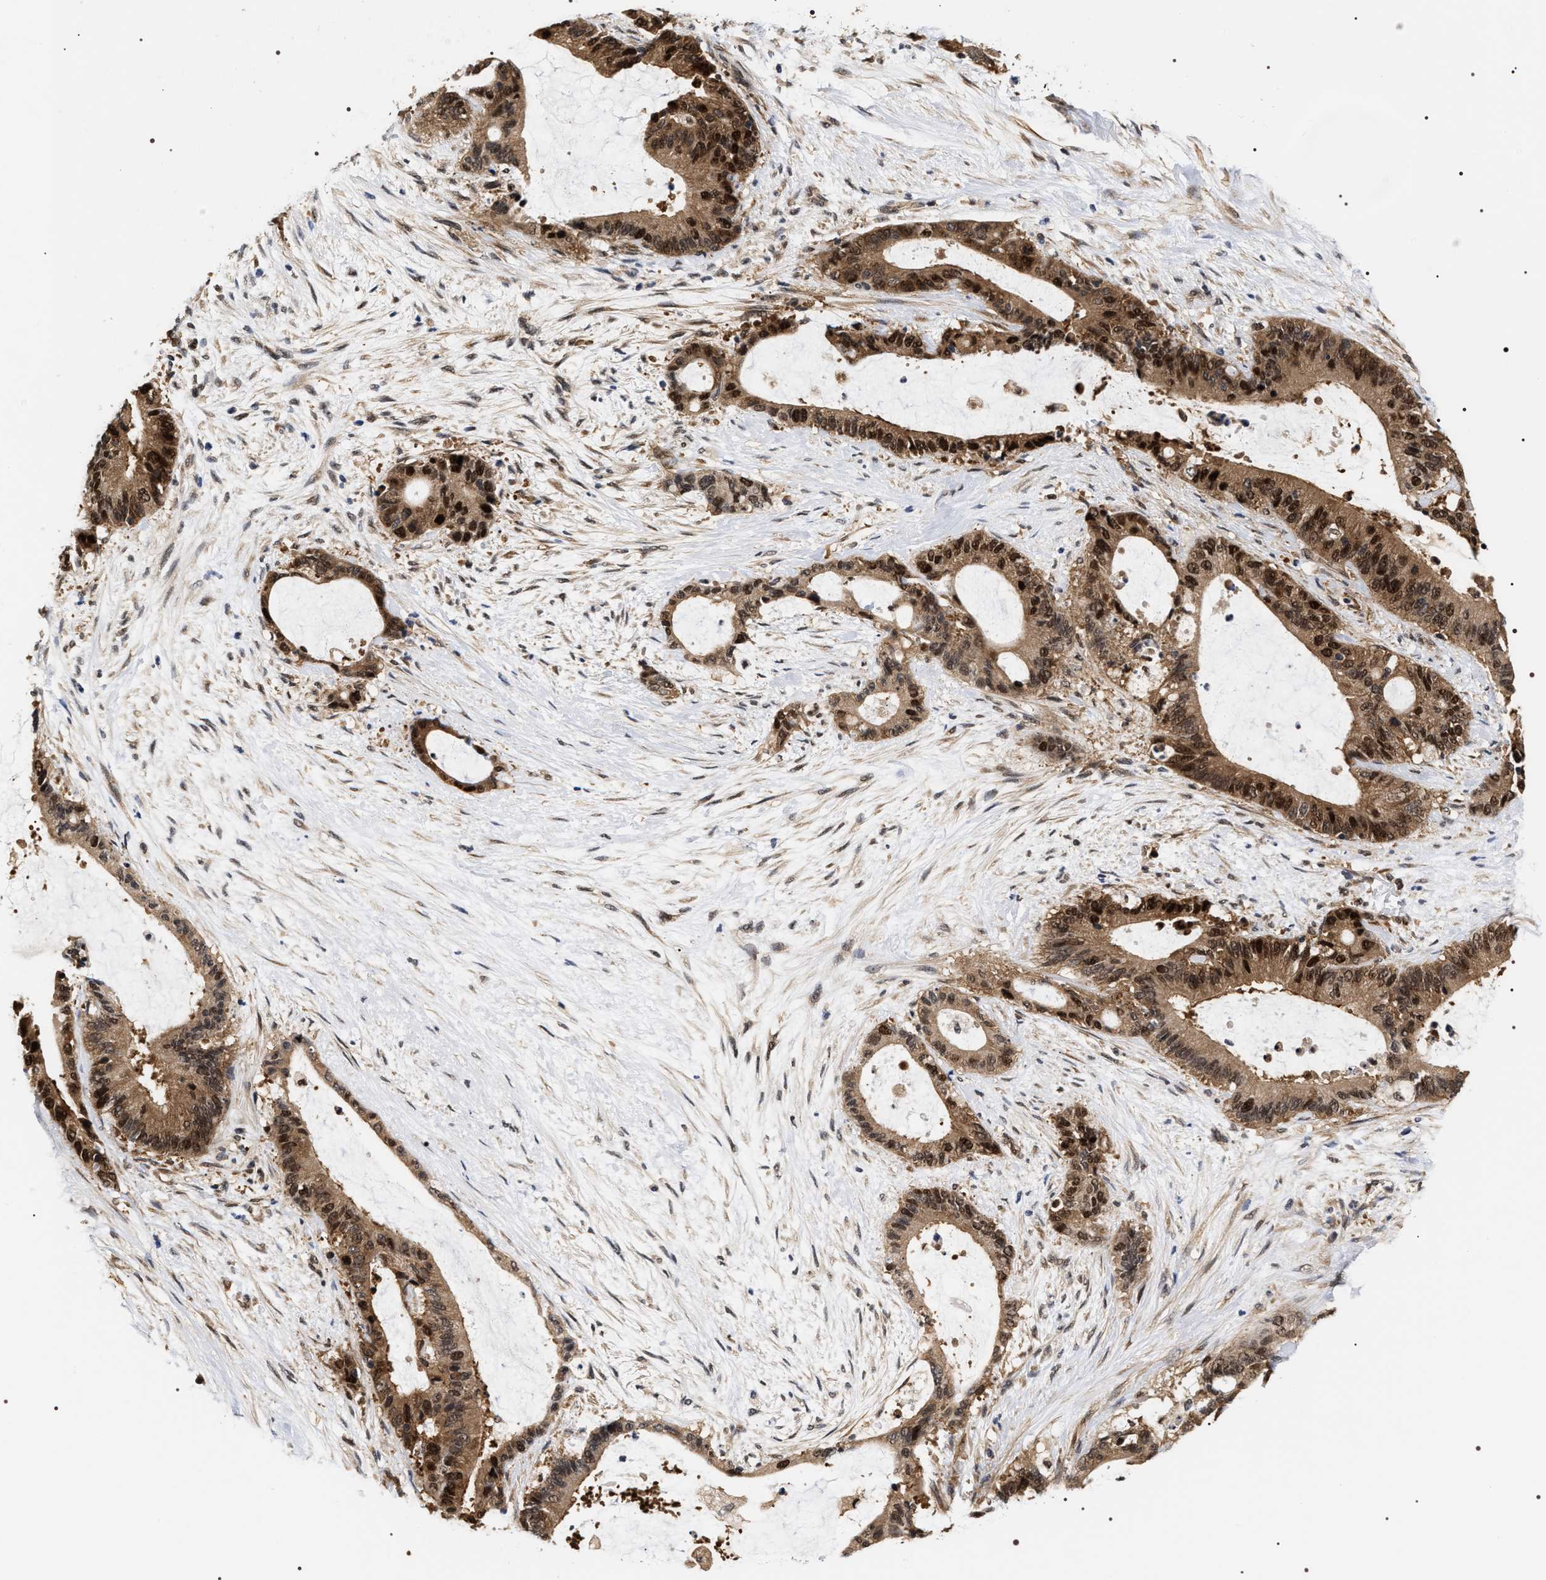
{"staining": {"intensity": "strong", "quantity": ">75%", "location": "cytoplasmic/membranous,nuclear"}, "tissue": "liver cancer", "cell_type": "Tumor cells", "image_type": "cancer", "snomed": [{"axis": "morphology", "description": "Cholangiocarcinoma"}, {"axis": "topography", "description": "Liver"}], "caption": "Cholangiocarcinoma (liver) stained for a protein (brown) shows strong cytoplasmic/membranous and nuclear positive staining in approximately >75% of tumor cells.", "gene": "BAG6", "patient": {"sex": "female", "age": 73}}